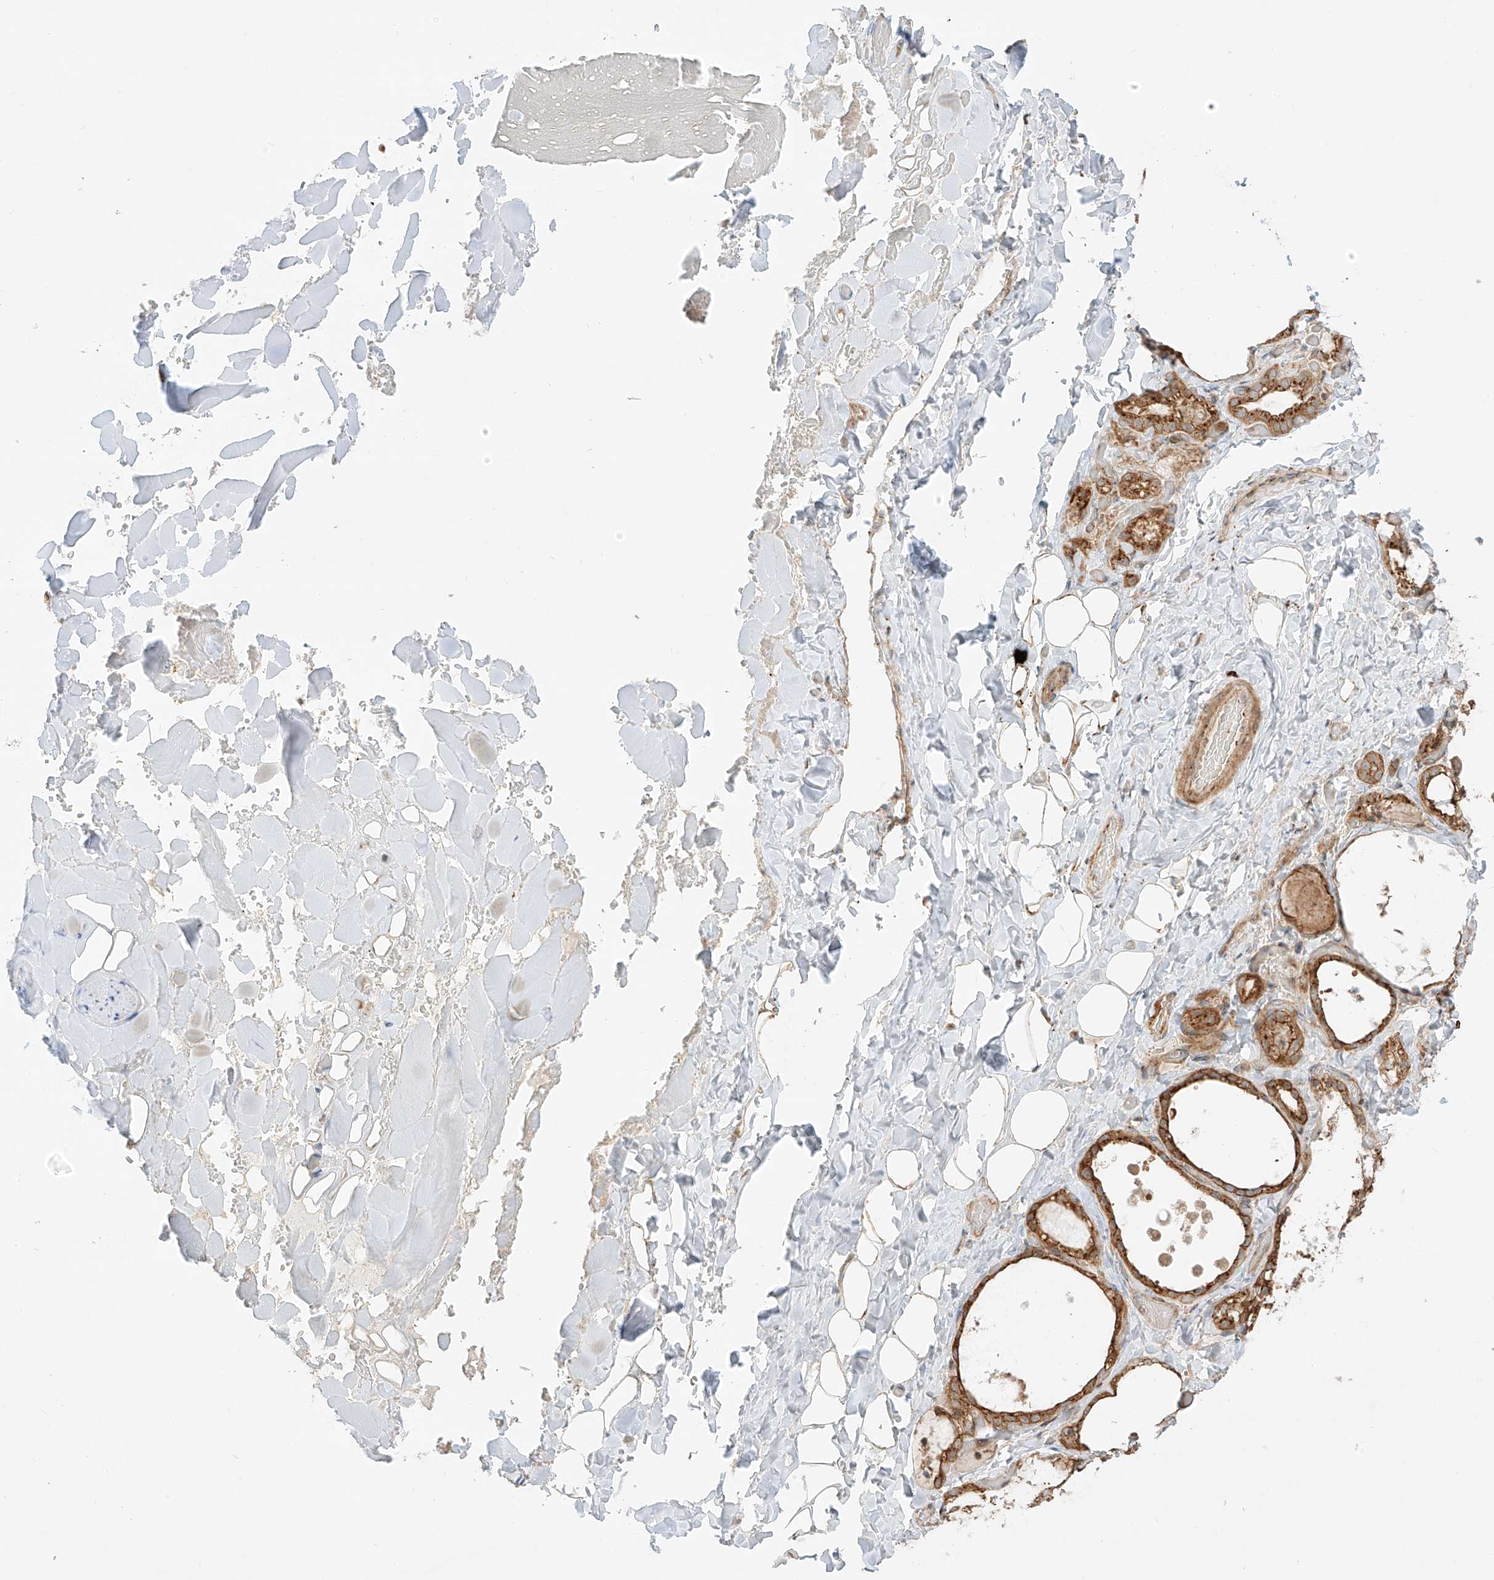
{"staining": {"intensity": "moderate", "quantity": ">75%", "location": "cytoplasmic/membranous"}, "tissue": "thyroid gland", "cell_type": "Glandular cells", "image_type": "normal", "snomed": [{"axis": "morphology", "description": "Normal tissue, NOS"}, {"axis": "topography", "description": "Thyroid gland"}], "caption": "The photomicrograph displays staining of unremarkable thyroid gland, revealing moderate cytoplasmic/membranous protein staining (brown color) within glandular cells.", "gene": "ZNF287", "patient": {"sex": "female", "age": 44}}